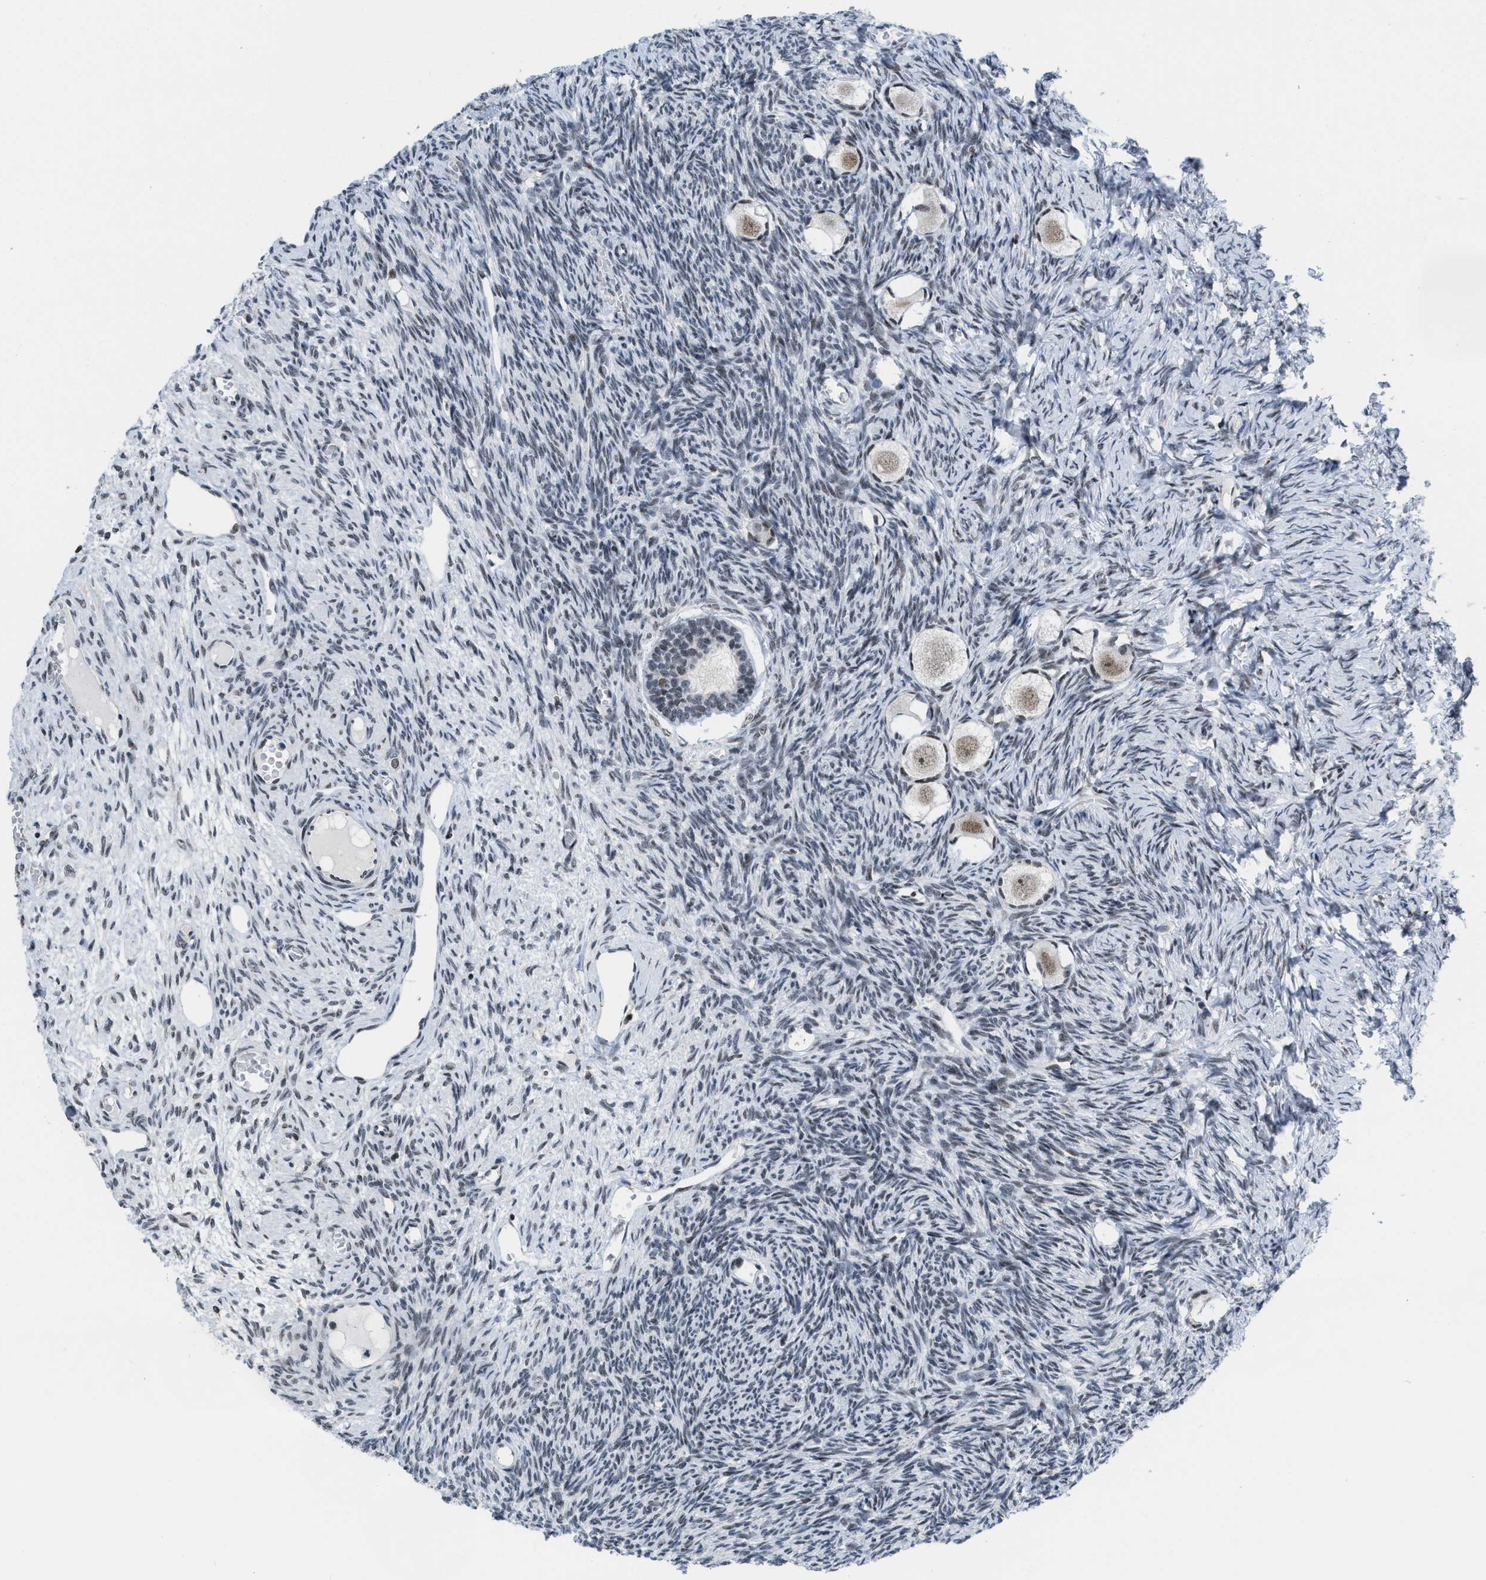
{"staining": {"intensity": "weak", "quantity": ">75%", "location": "nuclear"}, "tissue": "ovary", "cell_type": "Follicle cells", "image_type": "normal", "snomed": [{"axis": "morphology", "description": "Normal tissue, NOS"}, {"axis": "topography", "description": "Ovary"}], "caption": "Approximately >75% of follicle cells in normal human ovary exhibit weak nuclear protein staining as visualized by brown immunohistochemical staining.", "gene": "TERF2IP", "patient": {"sex": "female", "age": 27}}